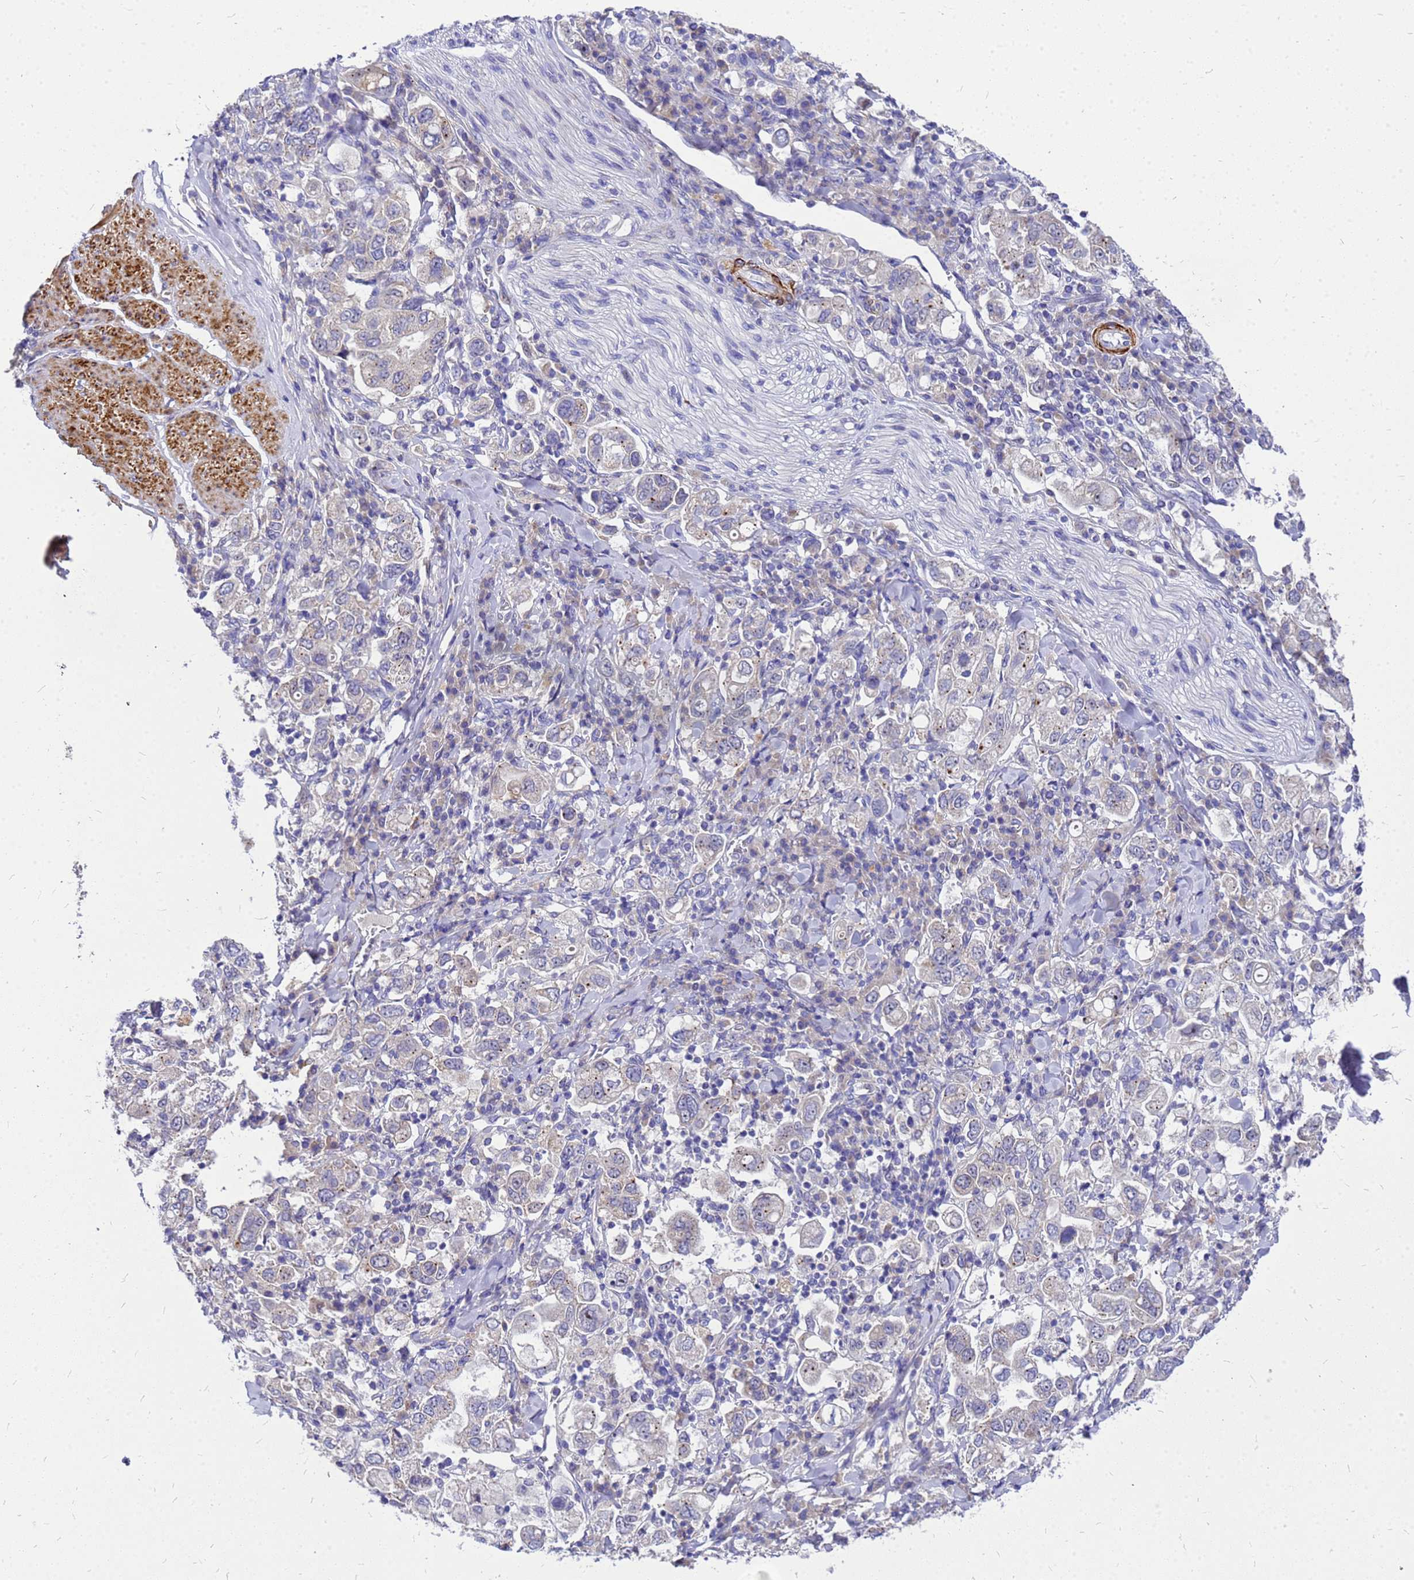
{"staining": {"intensity": "negative", "quantity": "none", "location": "none"}, "tissue": "stomach cancer", "cell_type": "Tumor cells", "image_type": "cancer", "snomed": [{"axis": "morphology", "description": "Adenocarcinoma, NOS"}, {"axis": "topography", "description": "Stomach, upper"}], "caption": "Tumor cells show no significant staining in stomach adenocarcinoma.", "gene": "POP7", "patient": {"sex": "male", "age": 62}}